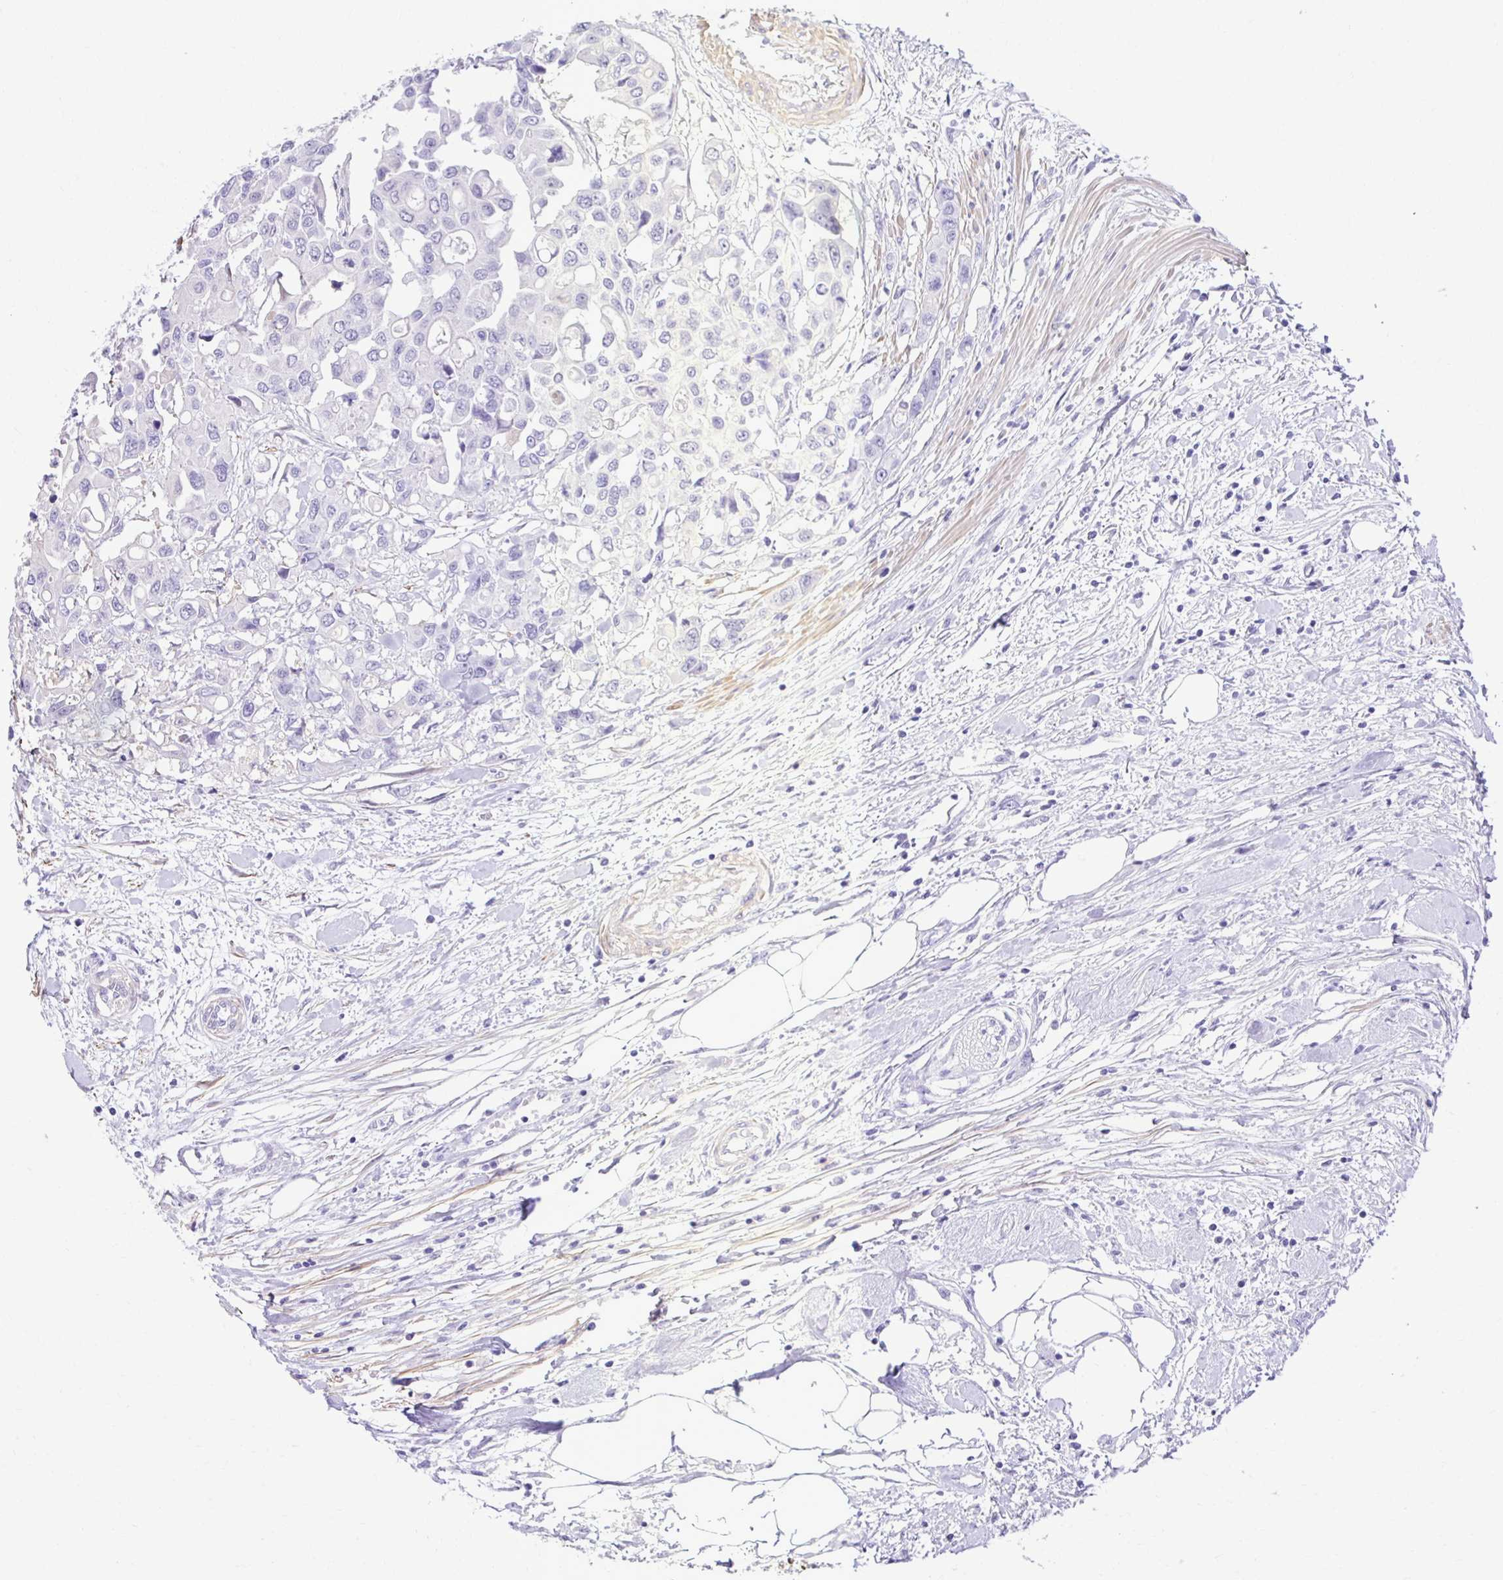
{"staining": {"intensity": "negative", "quantity": "none", "location": "none"}, "tissue": "colorectal cancer", "cell_type": "Tumor cells", "image_type": "cancer", "snomed": [{"axis": "morphology", "description": "Adenocarcinoma, NOS"}, {"axis": "topography", "description": "Colon"}], "caption": "The photomicrograph shows no staining of tumor cells in colorectal adenocarcinoma. (Stains: DAB (3,3'-diaminobenzidine) immunohistochemistry with hematoxylin counter stain, Microscopy: brightfield microscopy at high magnification).", "gene": "CTPS1", "patient": {"sex": "male", "age": 77}}